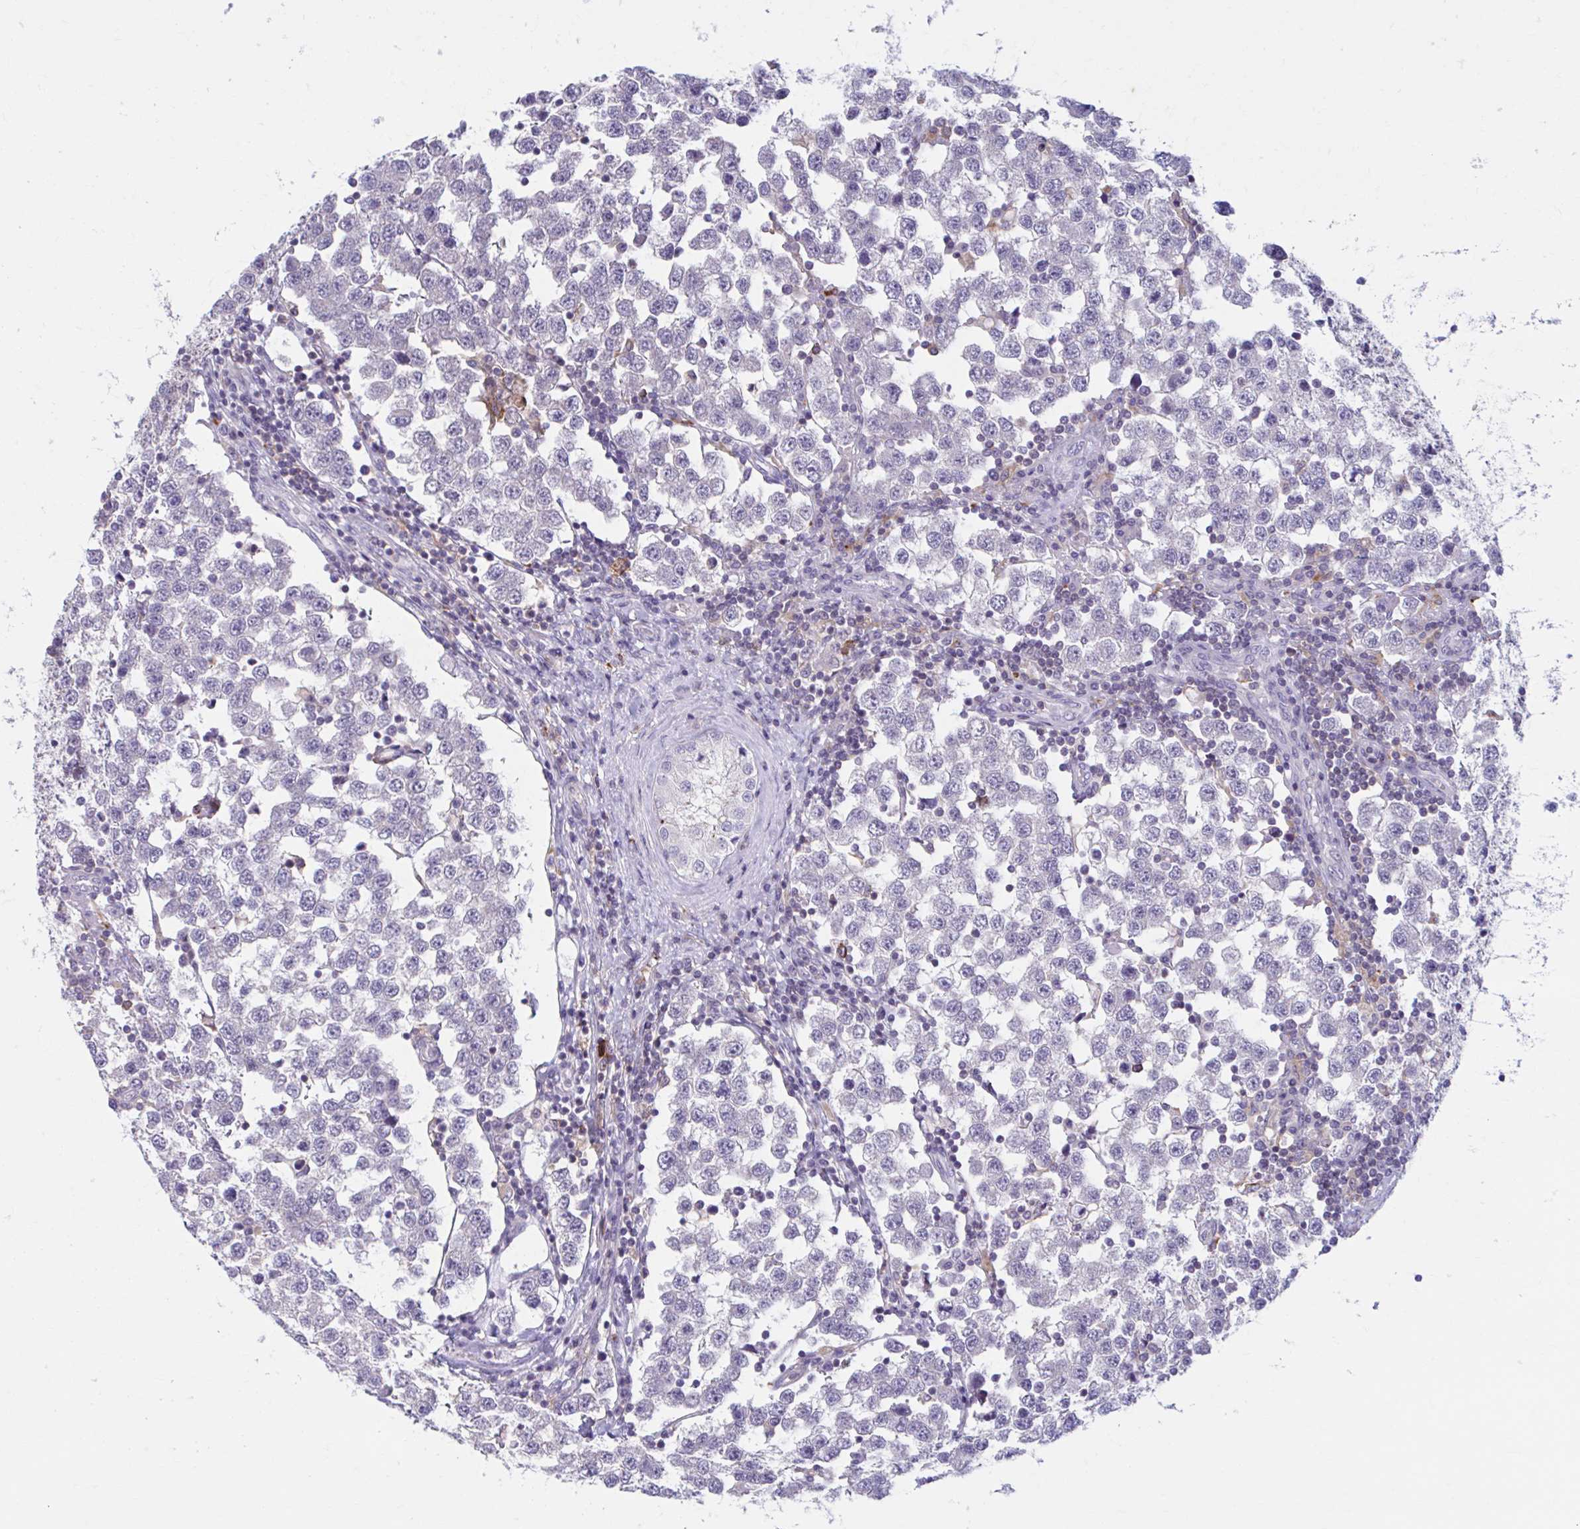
{"staining": {"intensity": "negative", "quantity": "none", "location": "none"}, "tissue": "testis cancer", "cell_type": "Tumor cells", "image_type": "cancer", "snomed": [{"axis": "morphology", "description": "Seminoma, NOS"}, {"axis": "topography", "description": "Testis"}], "caption": "Protein analysis of testis cancer (seminoma) displays no significant expression in tumor cells.", "gene": "ADAT3", "patient": {"sex": "male", "age": 34}}